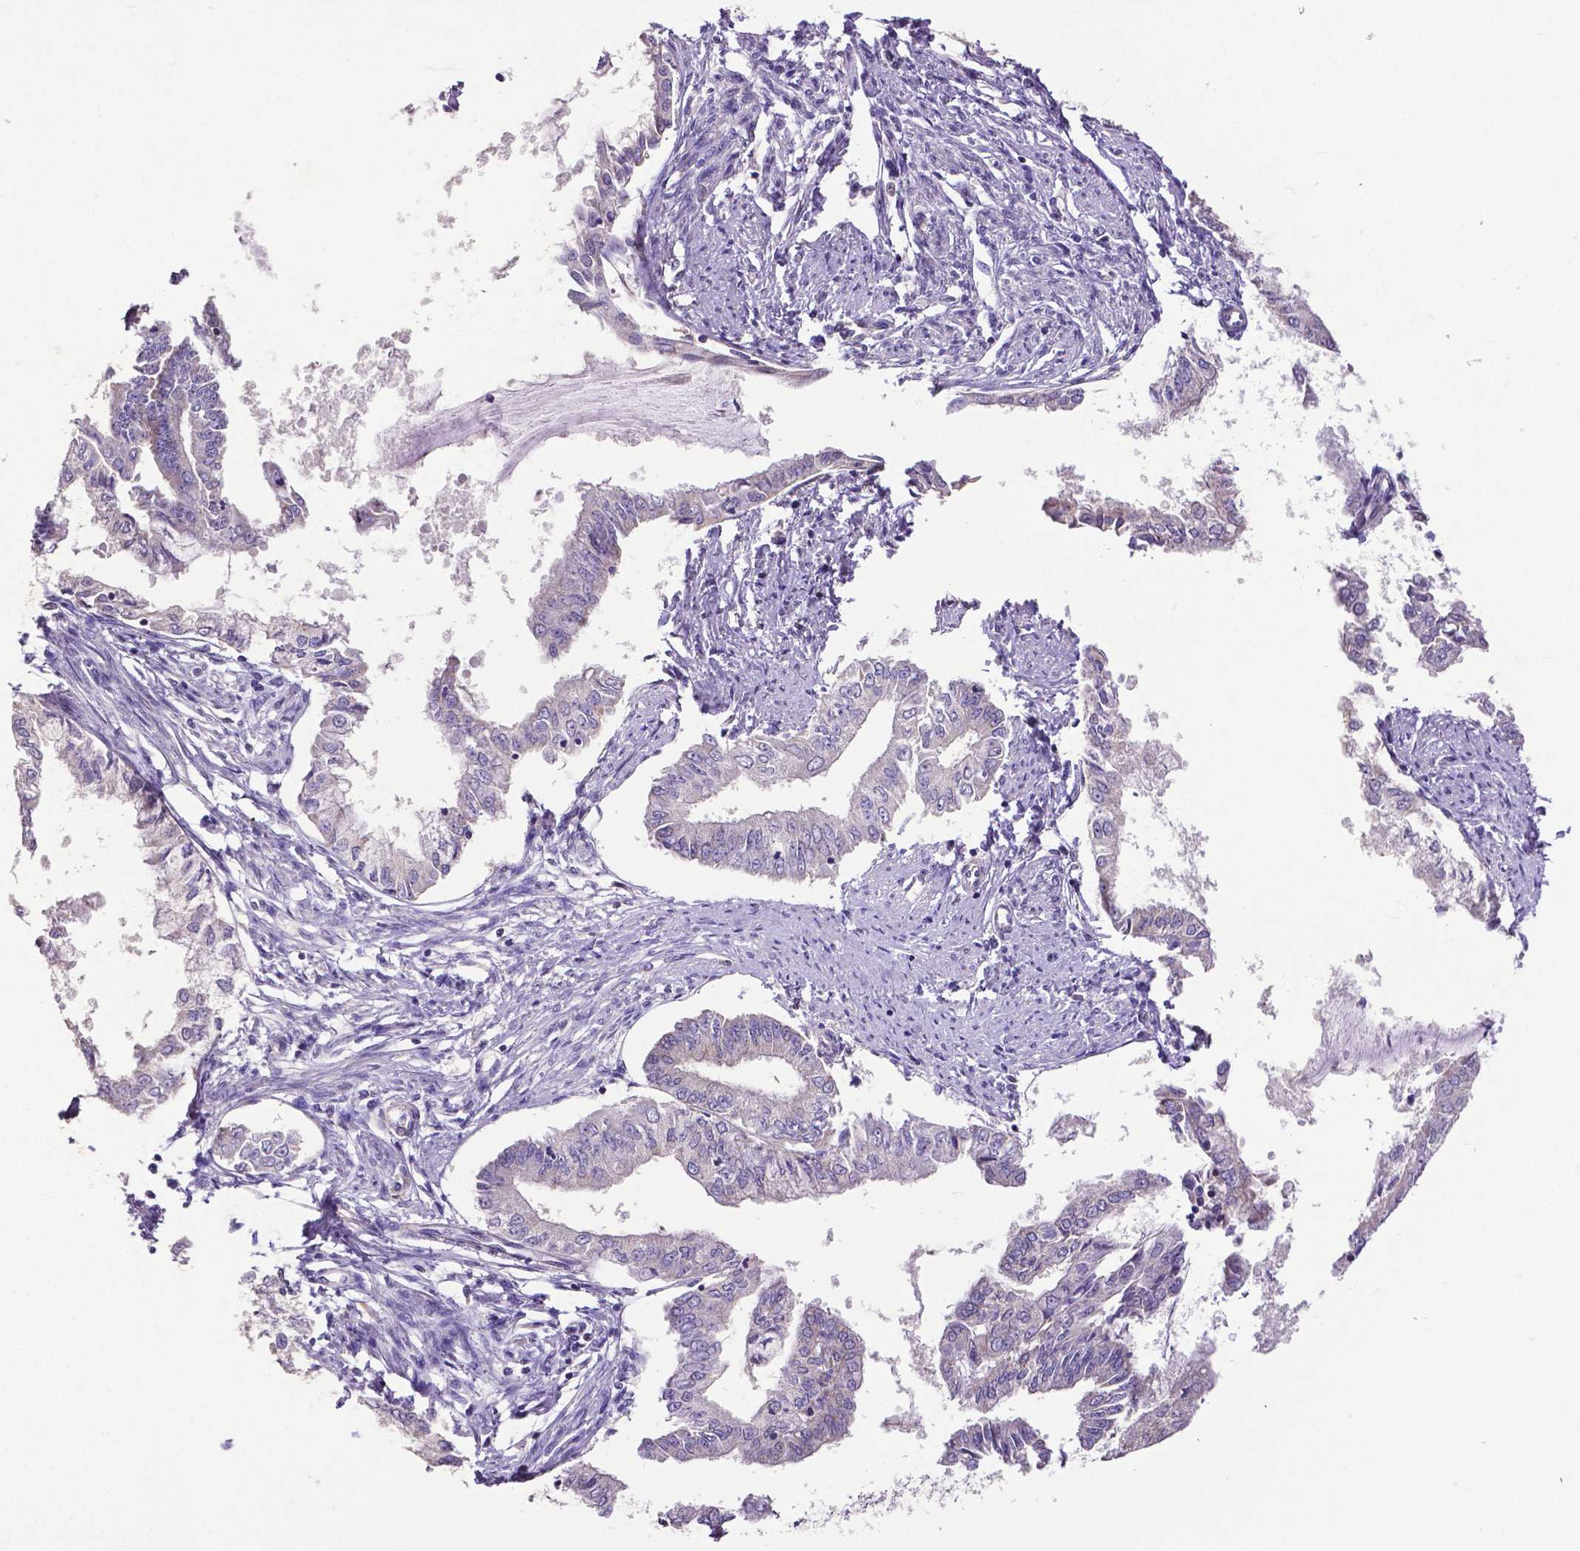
{"staining": {"intensity": "negative", "quantity": "none", "location": "none"}, "tissue": "endometrial cancer", "cell_type": "Tumor cells", "image_type": "cancer", "snomed": [{"axis": "morphology", "description": "Adenocarcinoma, NOS"}, {"axis": "topography", "description": "Endometrium"}], "caption": "This is an IHC photomicrograph of human endometrial cancer. There is no positivity in tumor cells.", "gene": "MCL1", "patient": {"sex": "female", "age": 76}}